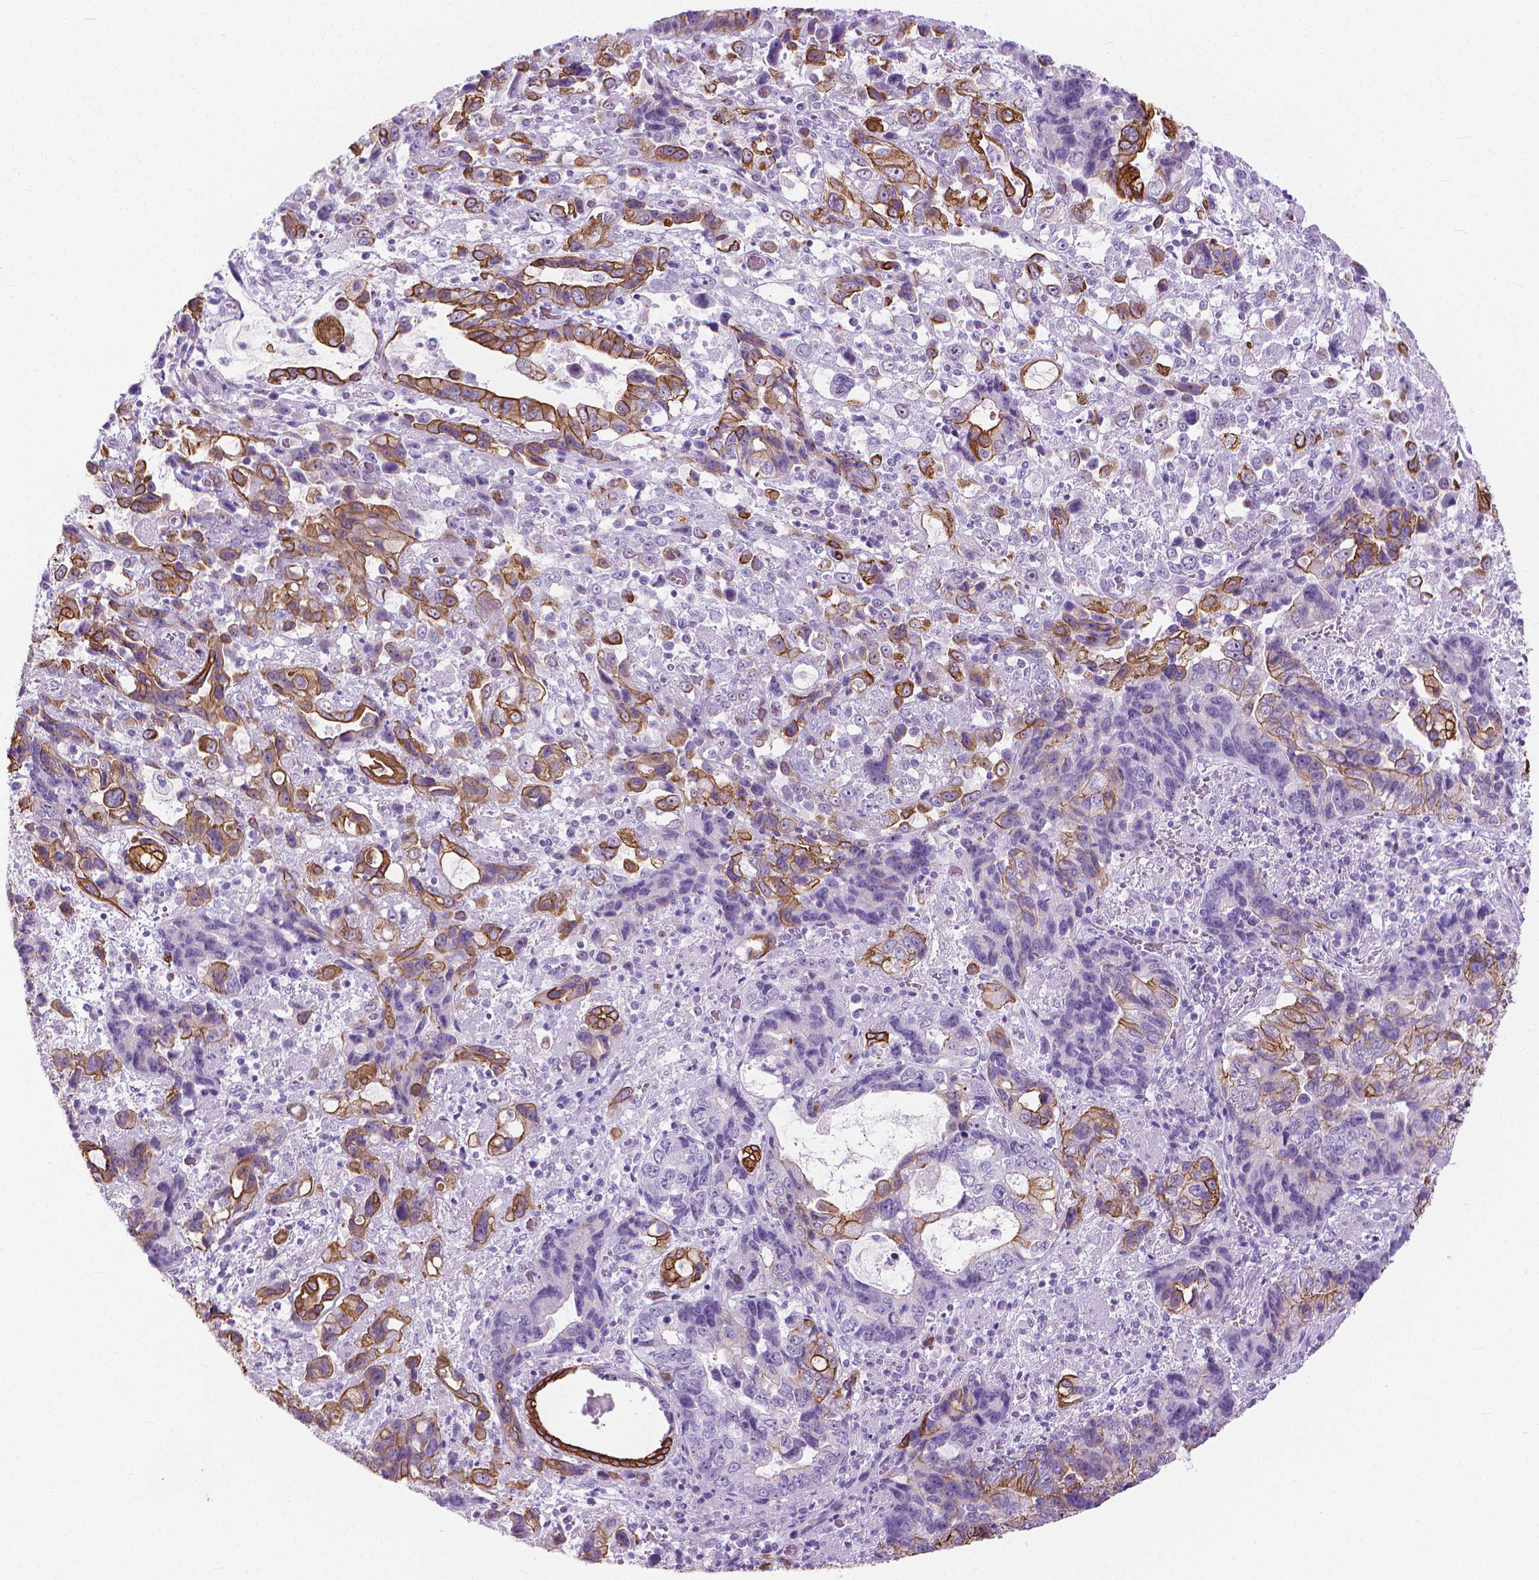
{"staining": {"intensity": "strong", "quantity": ">75%", "location": "cytoplasmic/membranous"}, "tissue": "stomach cancer", "cell_type": "Tumor cells", "image_type": "cancer", "snomed": [{"axis": "morphology", "description": "Adenocarcinoma, NOS"}, {"axis": "topography", "description": "Stomach, upper"}], "caption": "The micrograph displays a brown stain indicating the presence of a protein in the cytoplasmic/membranous of tumor cells in stomach cancer (adenocarcinoma).", "gene": "HTR2B", "patient": {"sex": "female", "age": 81}}